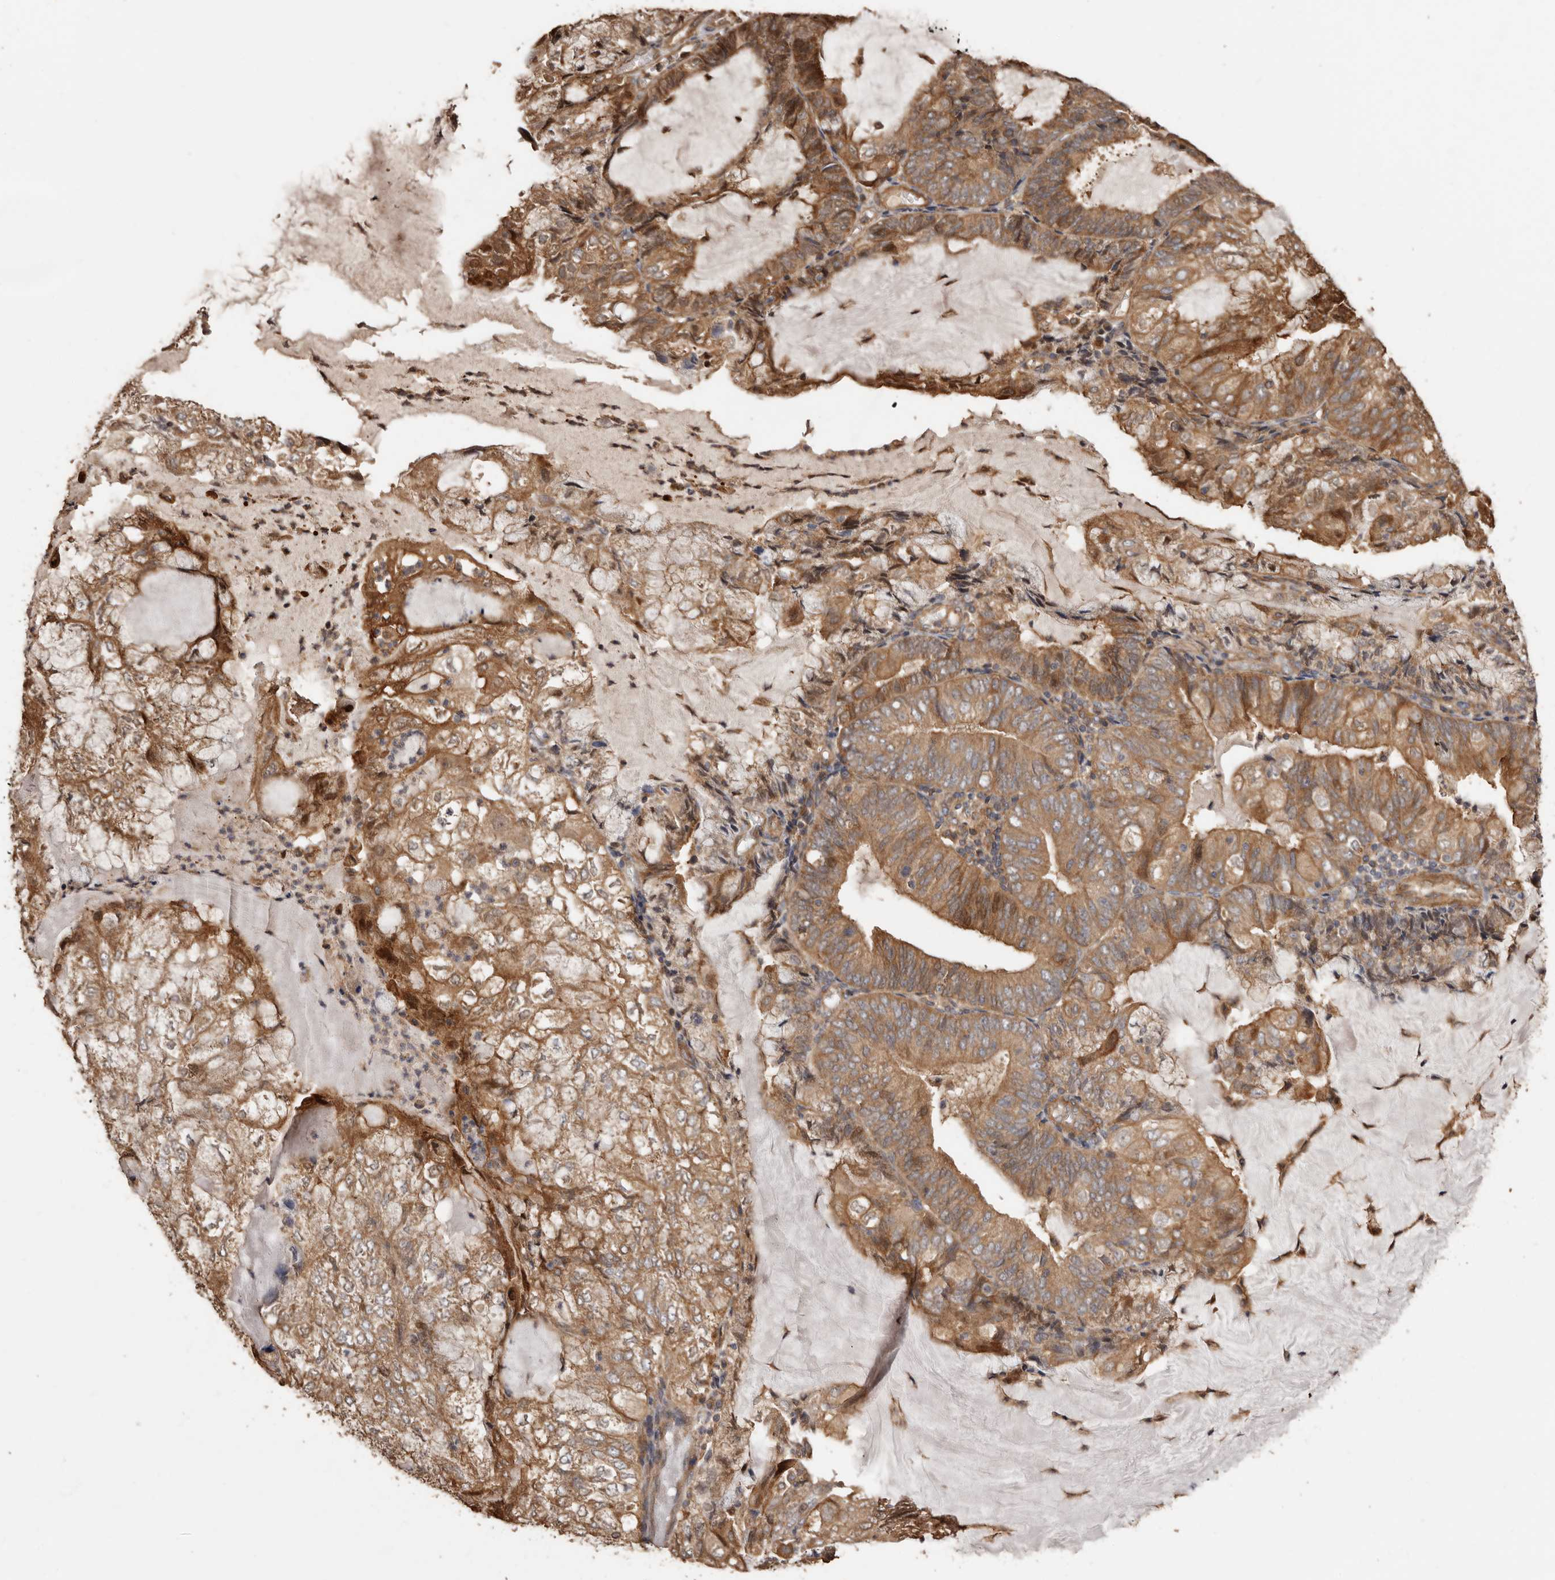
{"staining": {"intensity": "moderate", "quantity": ">75%", "location": "cytoplasmic/membranous"}, "tissue": "endometrial cancer", "cell_type": "Tumor cells", "image_type": "cancer", "snomed": [{"axis": "morphology", "description": "Adenocarcinoma, NOS"}, {"axis": "topography", "description": "Endometrium"}], "caption": "A brown stain highlights moderate cytoplasmic/membranous expression of a protein in endometrial adenocarcinoma tumor cells.", "gene": "COQ8B", "patient": {"sex": "female", "age": 81}}